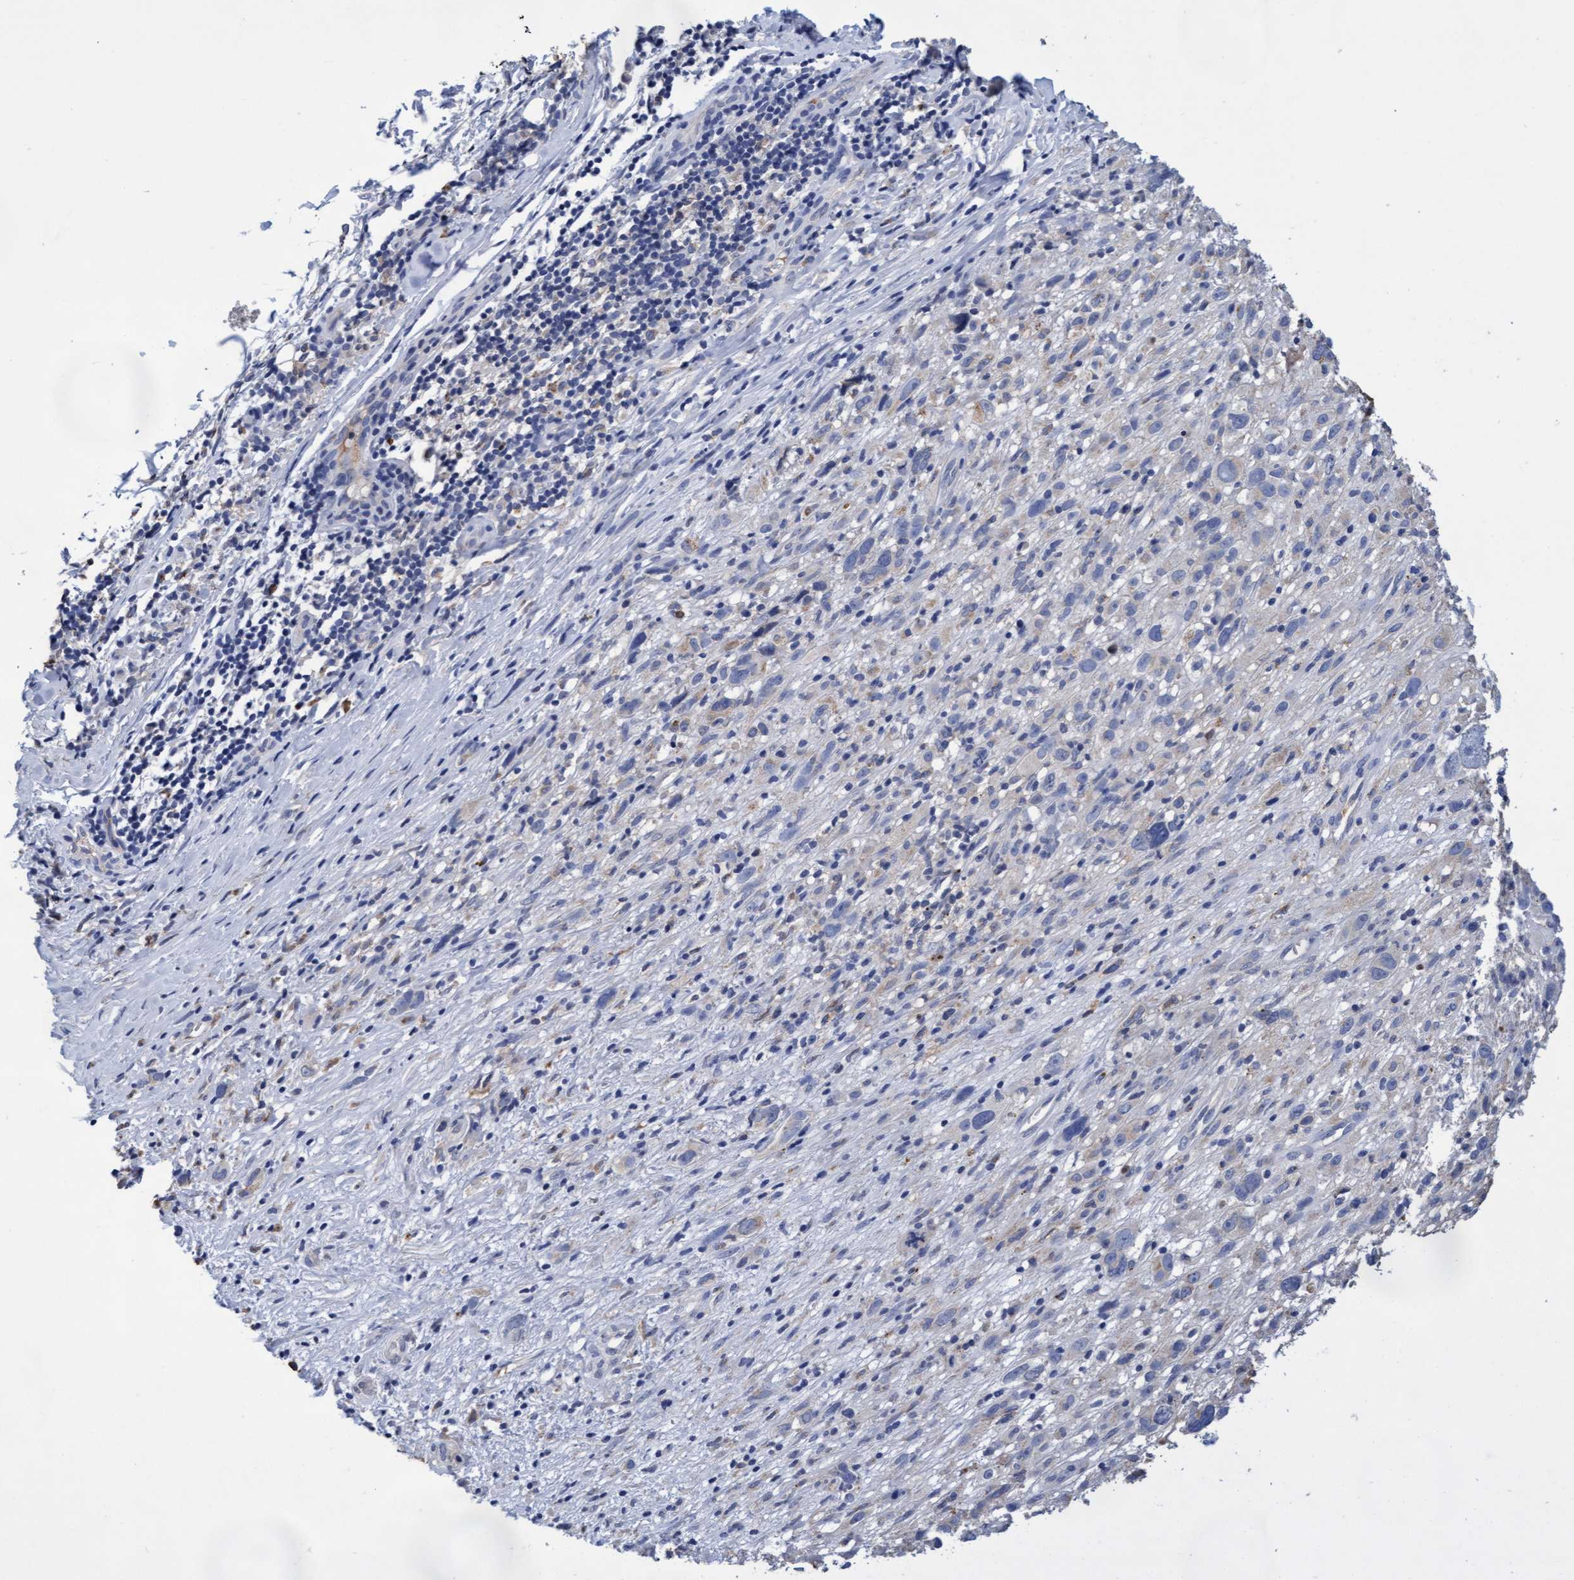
{"staining": {"intensity": "negative", "quantity": "none", "location": "none"}, "tissue": "melanoma", "cell_type": "Tumor cells", "image_type": "cancer", "snomed": [{"axis": "morphology", "description": "Malignant melanoma, NOS"}, {"axis": "topography", "description": "Skin"}], "caption": "DAB (3,3'-diaminobenzidine) immunohistochemical staining of human malignant melanoma reveals no significant positivity in tumor cells. Brightfield microscopy of IHC stained with DAB (brown) and hematoxylin (blue), captured at high magnification.", "gene": "GPR39", "patient": {"sex": "female", "age": 55}}